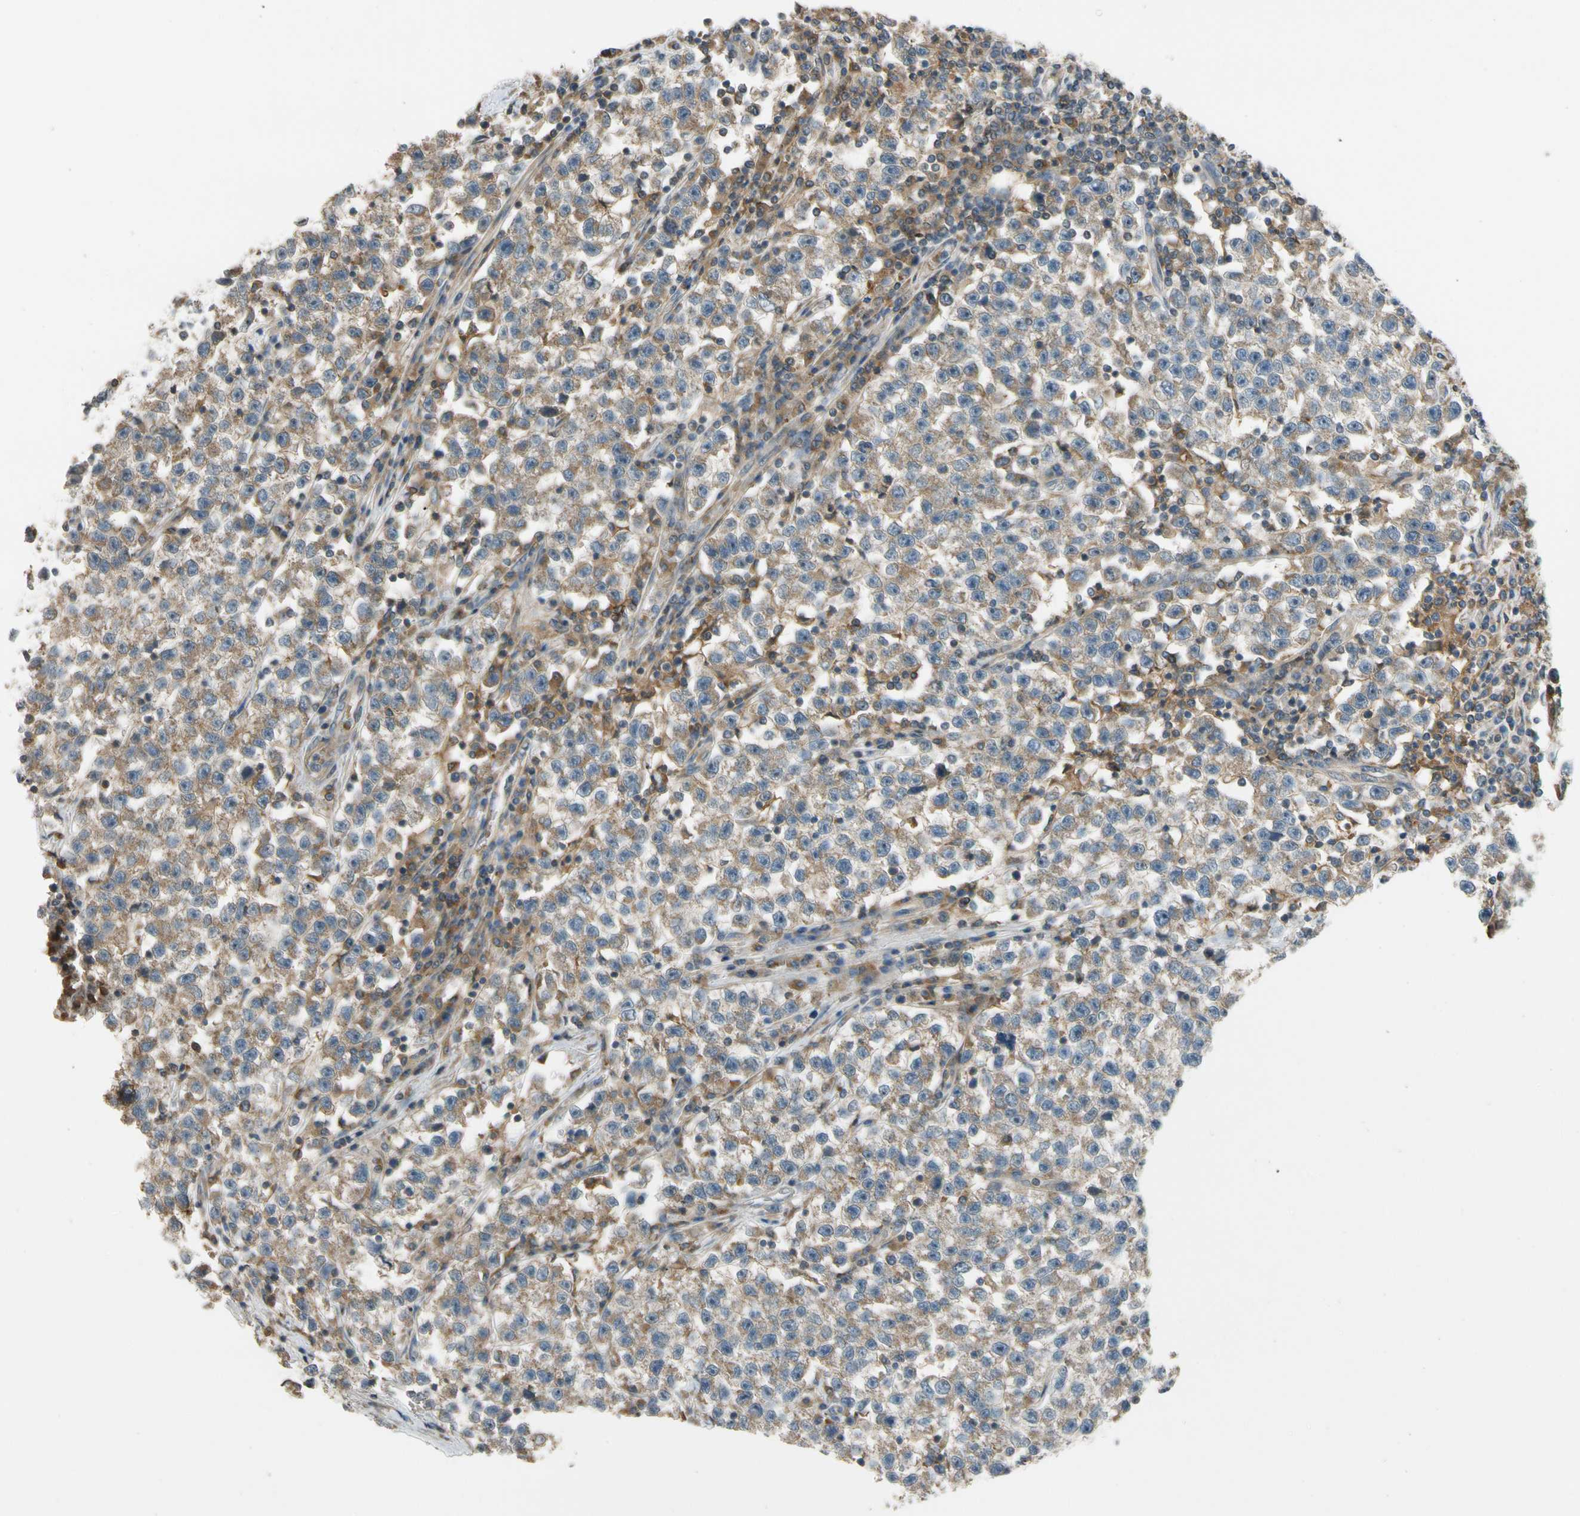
{"staining": {"intensity": "weak", "quantity": ">75%", "location": "cytoplasmic/membranous"}, "tissue": "testis cancer", "cell_type": "Tumor cells", "image_type": "cancer", "snomed": [{"axis": "morphology", "description": "Seminoma, NOS"}, {"axis": "topography", "description": "Testis"}], "caption": "Seminoma (testis) stained for a protein demonstrates weak cytoplasmic/membranous positivity in tumor cells. (Stains: DAB (3,3'-diaminobenzidine) in brown, nuclei in blue, Microscopy: brightfield microscopy at high magnification).", "gene": "MST1R", "patient": {"sex": "male", "age": 22}}